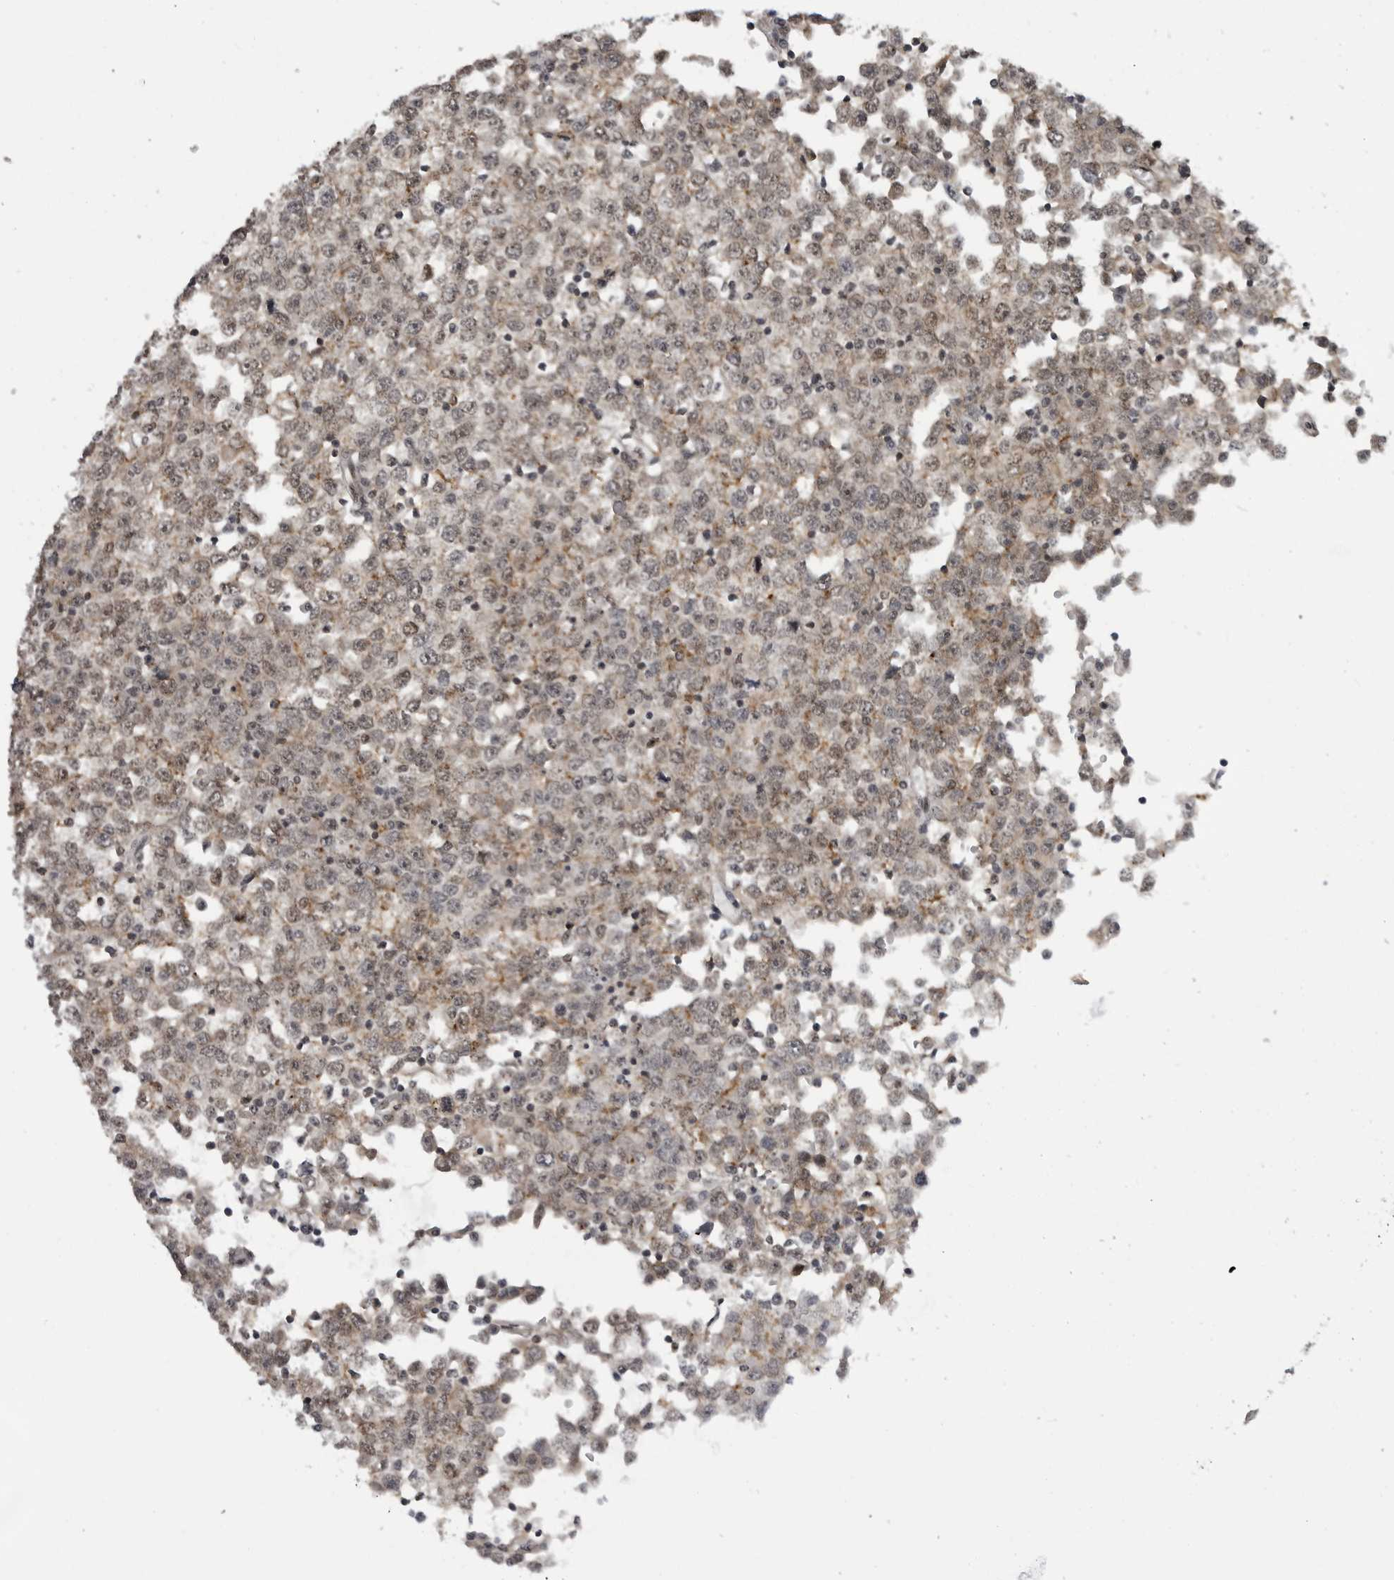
{"staining": {"intensity": "weak", "quantity": ">75%", "location": "cytoplasmic/membranous,nuclear"}, "tissue": "testis cancer", "cell_type": "Tumor cells", "image_type": "cancer", "snomed": [{"axis": "morphology", "description": "Seminoma, NOS"}, {"axis": "topography", "description": "Testis"}], "caption": "Human testis cancer stained with a brown dye reveals weak cytoplasmic/membranous and nuclear positive staining in approximately >75% of tumor cells.", "gene": "C8orf58", "patient": {"sex": "male", "age": 65}}